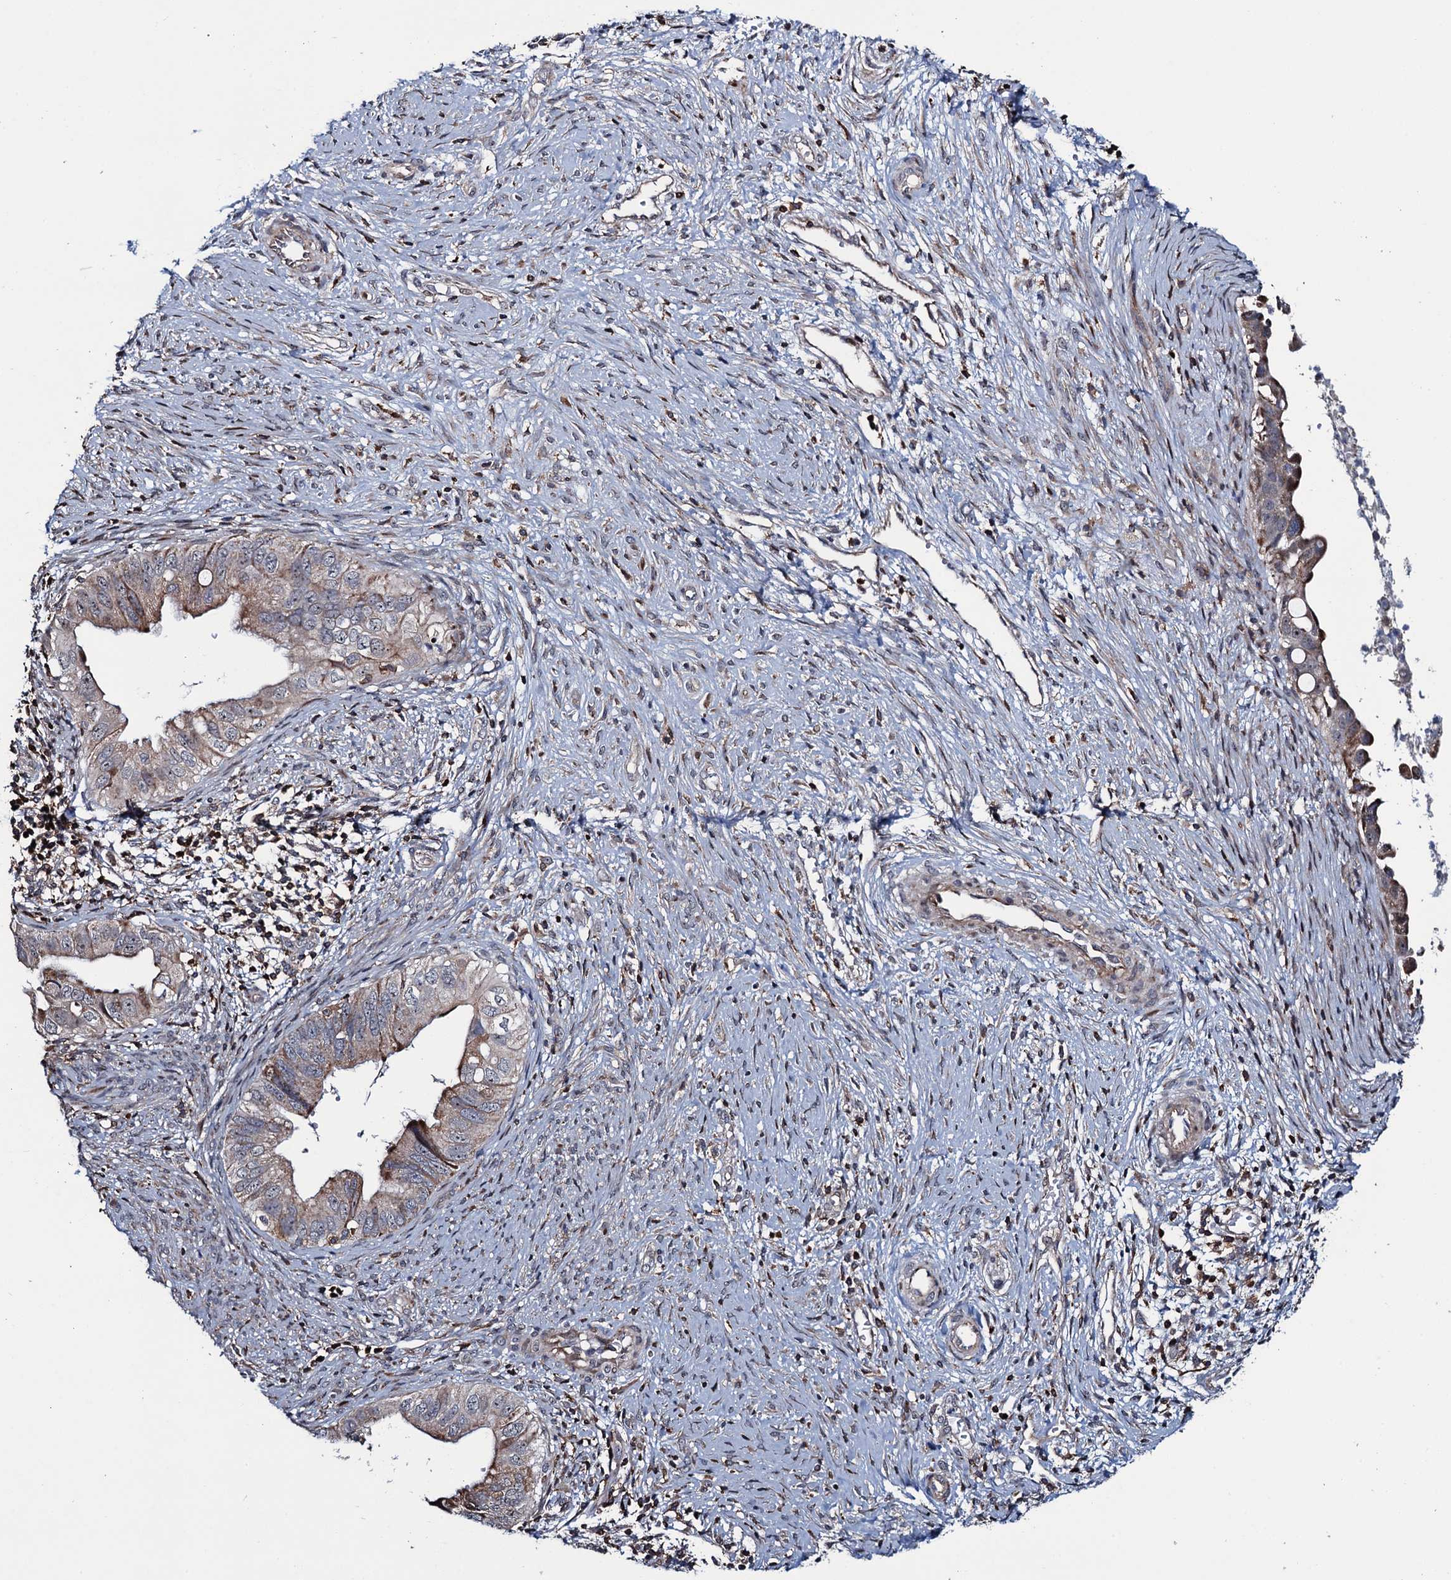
{"staining": {"intensity": "weak", "quantity": "<25%", "location": "cytoplasmic/membranous"}, "tissue": "cervical cancer", "cell_type": "Tumor cells", "image_type": "cancer", "snomed": [{"axis": "morphology", "description": "Adenocarcinoma, NOS"}, {"axis": "topography", "description": "Cervix"}], "caption": "Tumor cells are negative for brown protein staining in adenocarcinoma (cervical).", "gene": "CCDC102A", "patient": {"sex": "female", "age": 42}}